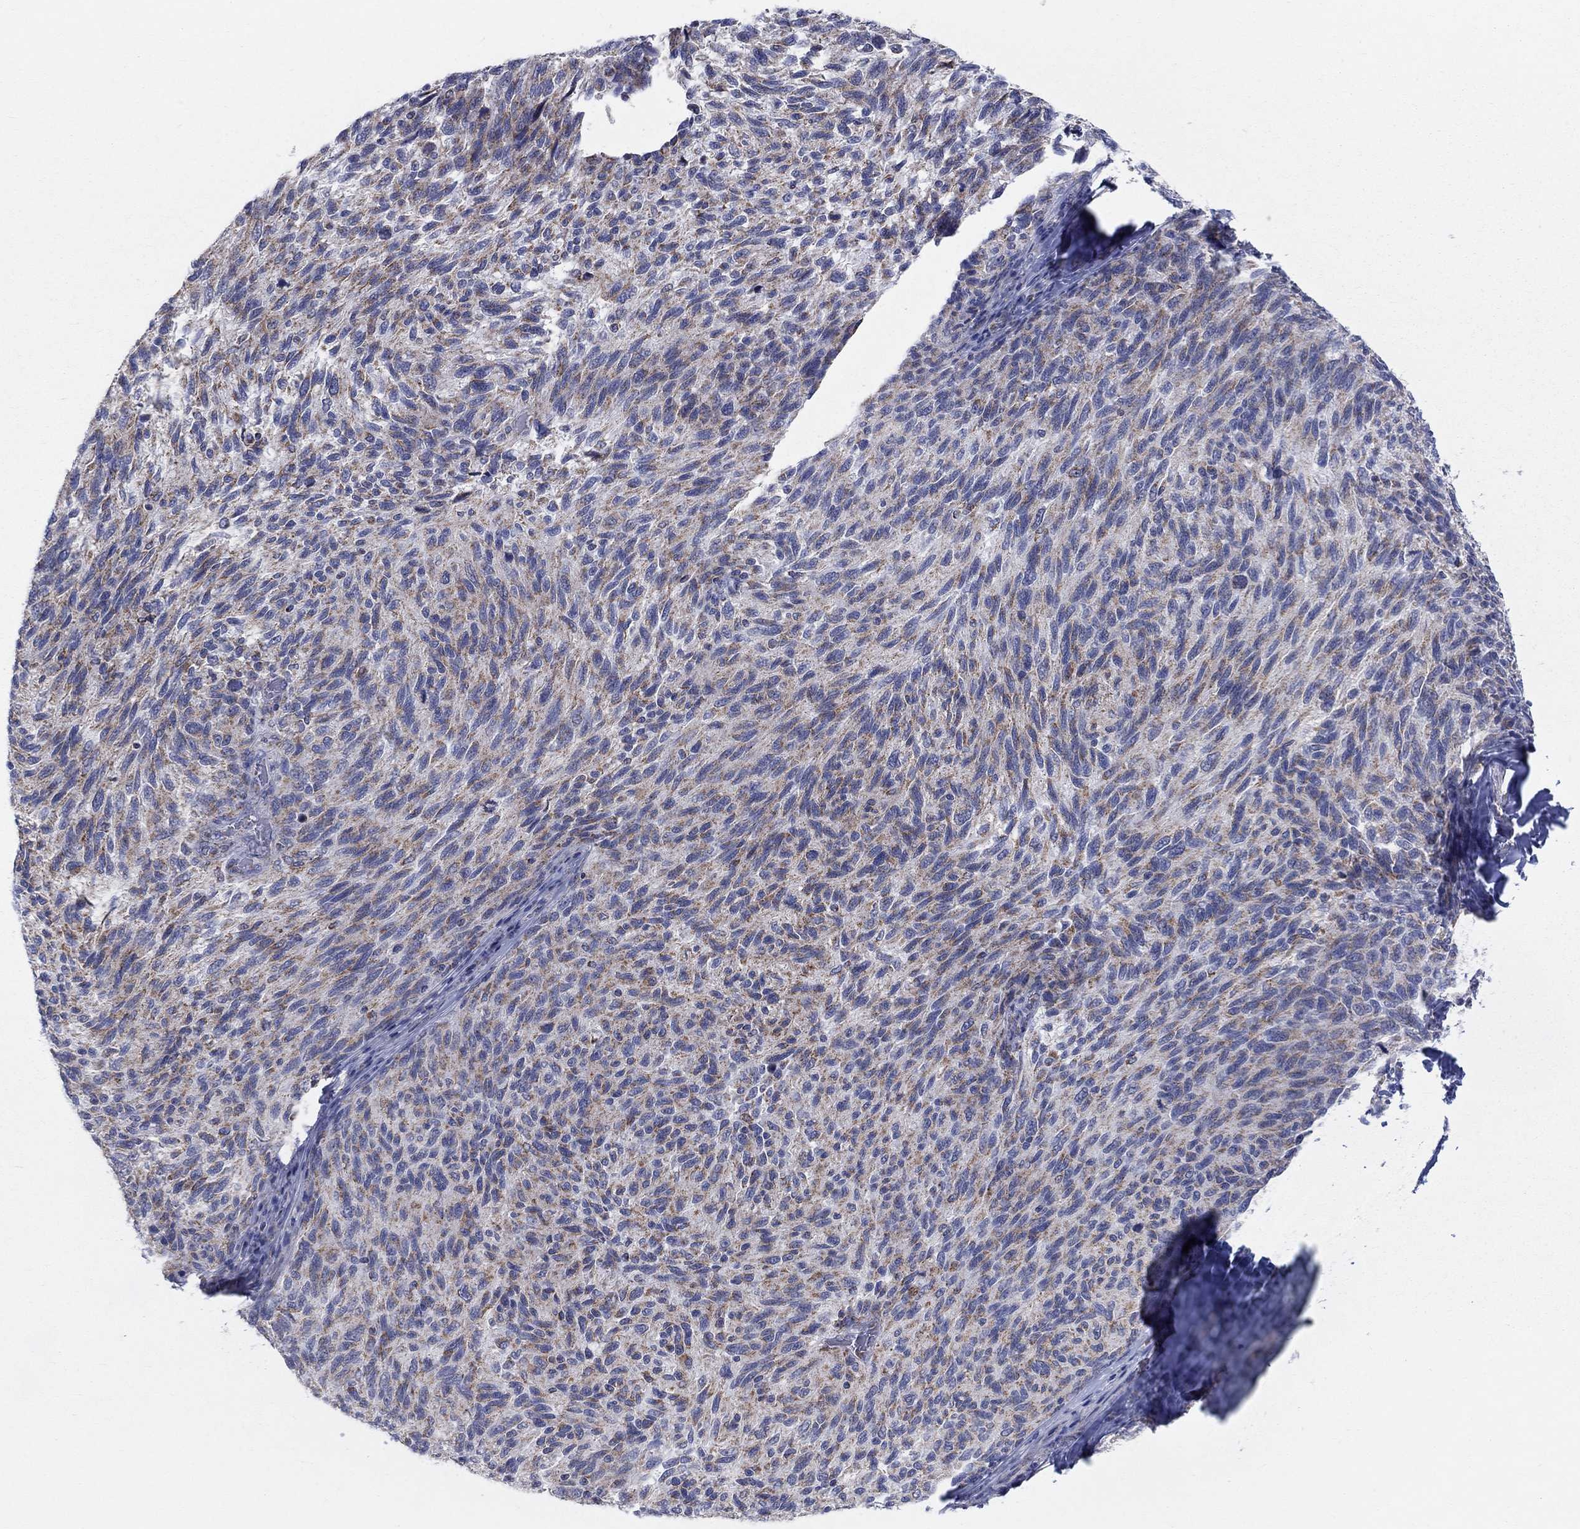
{"staining": {"intensity": "moderate", "quantity": ">75%", "location": "cytoplasmic/membranous"}, "tissue": "melanoma", "cell_type": "Tumor cells", "image_type": "cancer", "snomed": [{"axis": "morphology", "description": "Malignant melanoma, NOS"}, {"axis": "topography", "description": "Skin"}], "caption": "Immunohistochemical staining of human melanoma displays moderate cytoplasmic/membranous protein expression in about >75% of tumor cells. (IHC, brightfield microscopy, high magnification).", "gene": "KISS1R", "patient": {"sex": "female", "age": 73}}